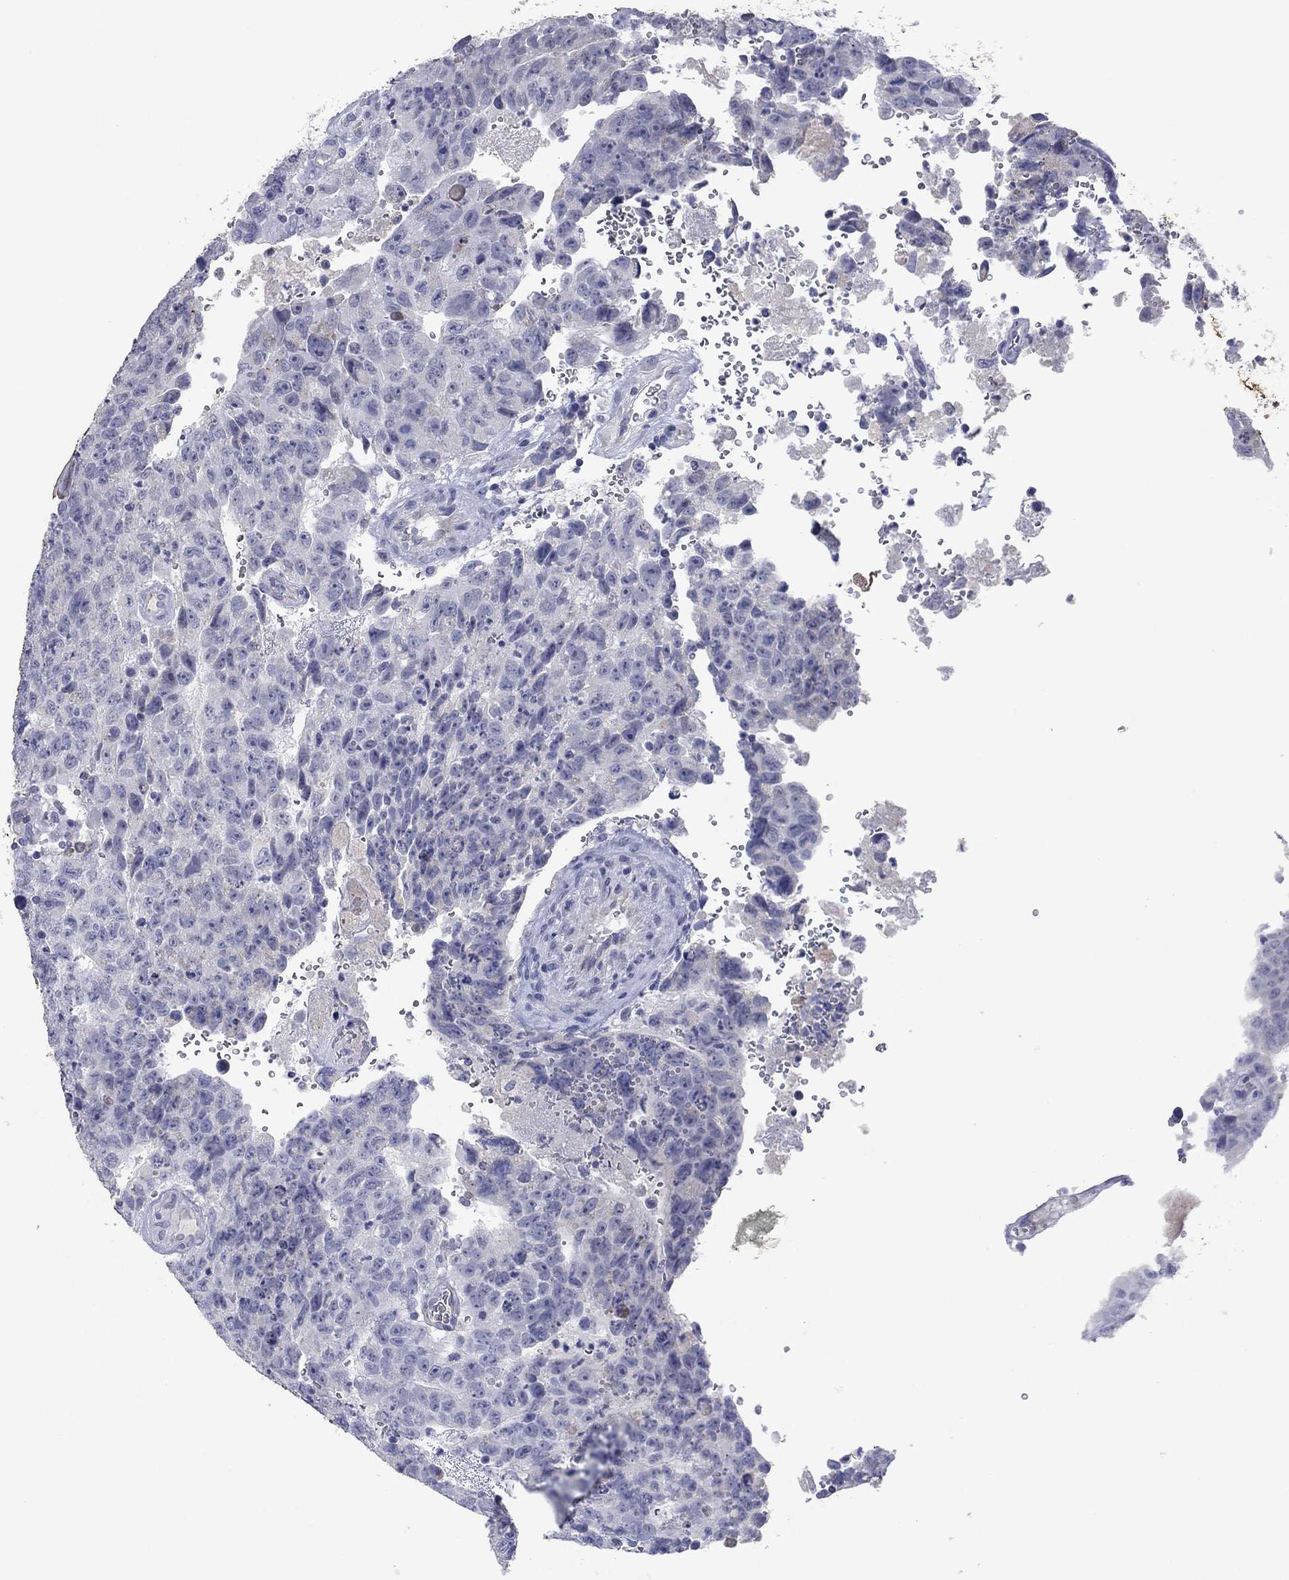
{"staining": {"intensity": "negative", "quantity": "none", "location": "none"}, "tissue": "testis cancer", "cell_type": "Tumor cells", "image_type": "cancer", "snomed": [{"axis": "morphology", "description": "Carcinoma, Embryonal, NOS"}, {"axis": "topography", "description": "Testis"}], "caption": "Testis embryonal carcinoma was stained to show a protein in brown. There is no significant staining in tumor cells.", "gene": "PTGDS", "patient": {"sex": "male", "age": 24}}